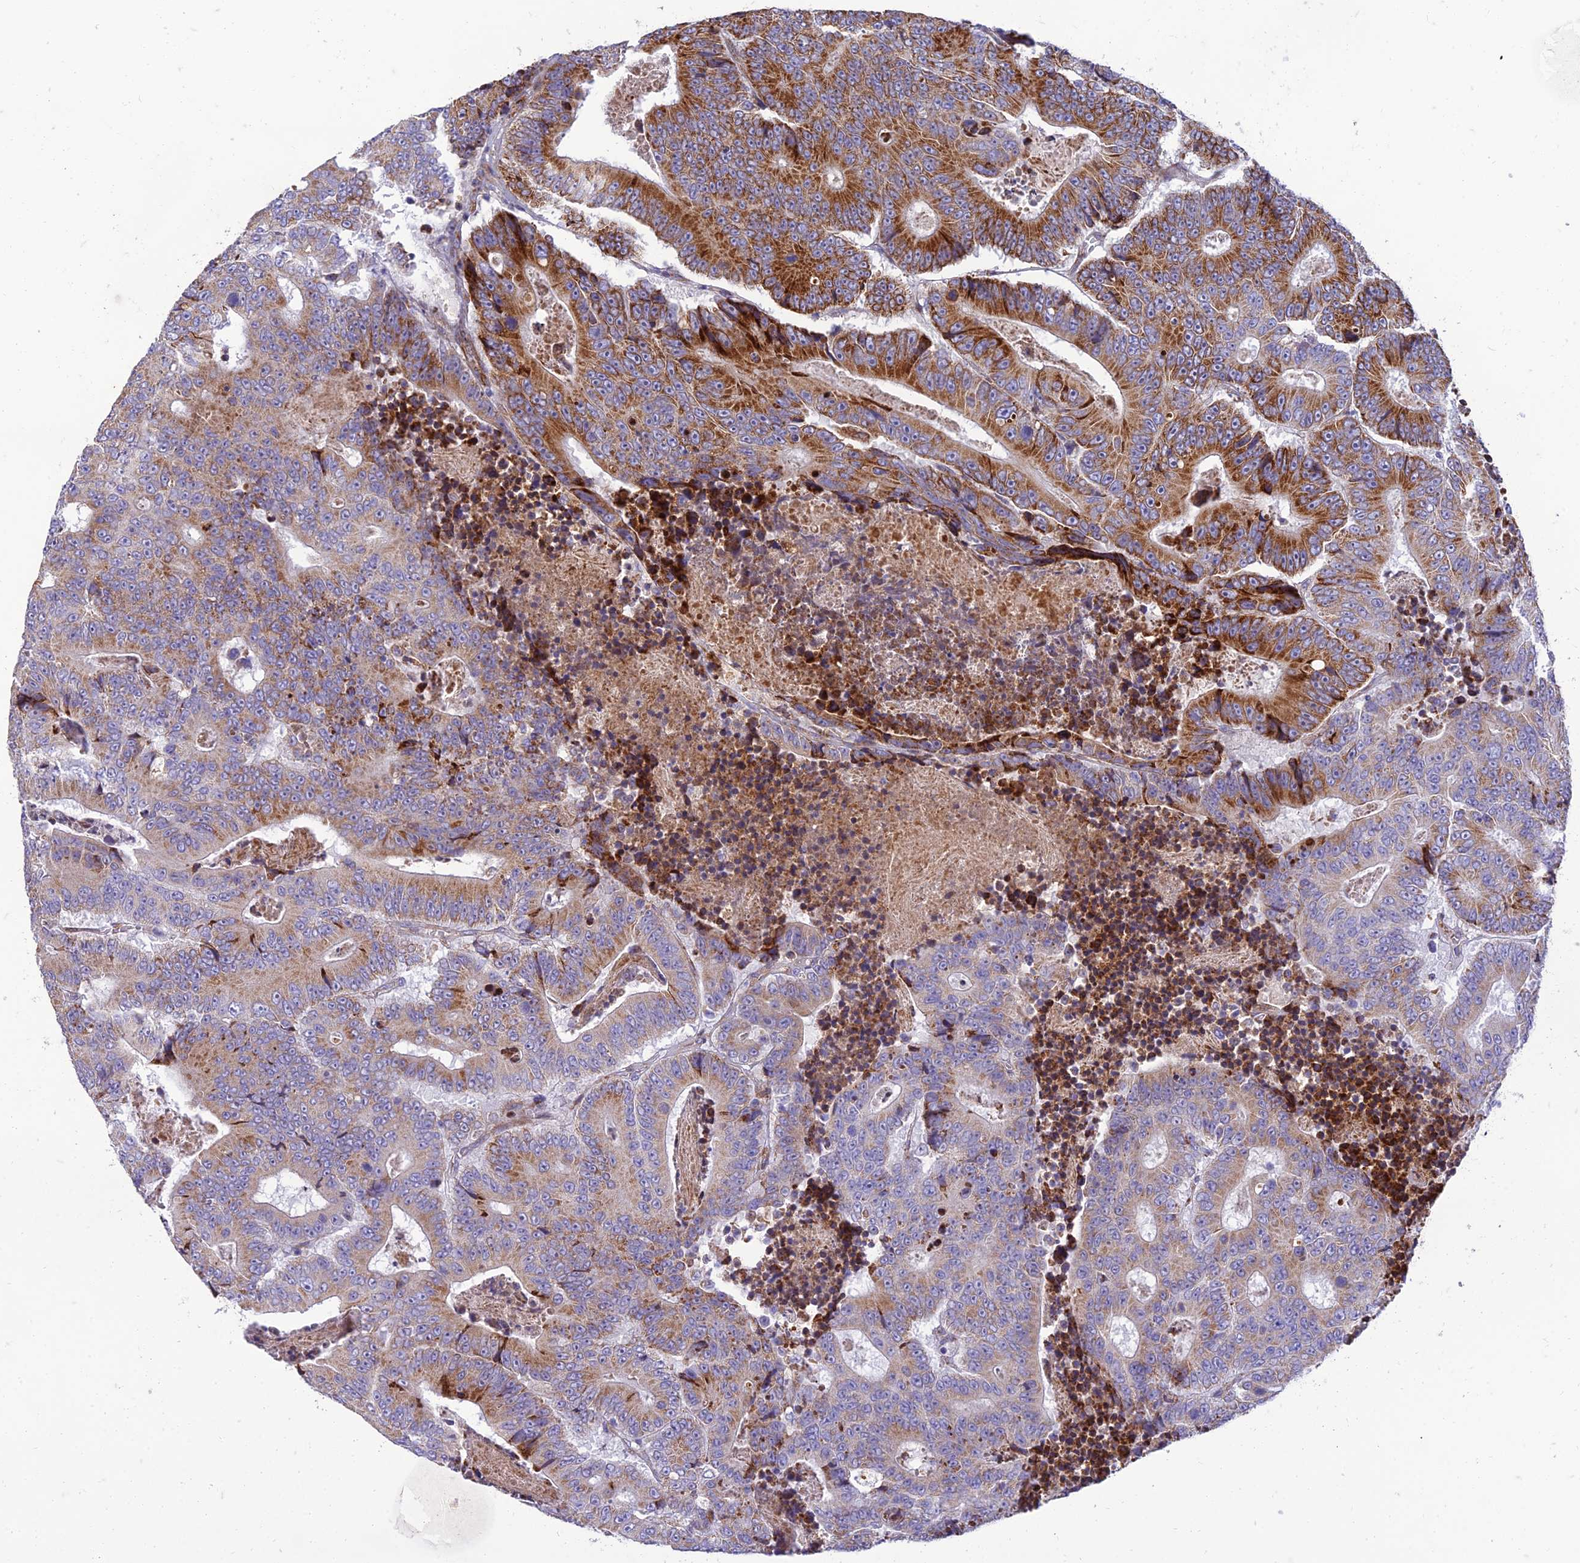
{"staining": {"intensity": "strong", "quantity": "25%-75%", "location": "cytoplasmic/membranous"}, "tissue": "colorectal cancer", "cell_type": "Tumor cells", "image_type": "cancer", "snomed": [{"axis": "morphology", "description": "Adenocarcinoma, NOS"}, {"axis": "topography", "description": "Colon"}], "caption": "Immunohistochemical staining of human colorectal cancer displays high levels of strong cytoplasmic/membranous positivity in about 25%-75% of tumor cells.", "gene": "SEL1L3", "patient": {"sex": "male", "age": 83}}